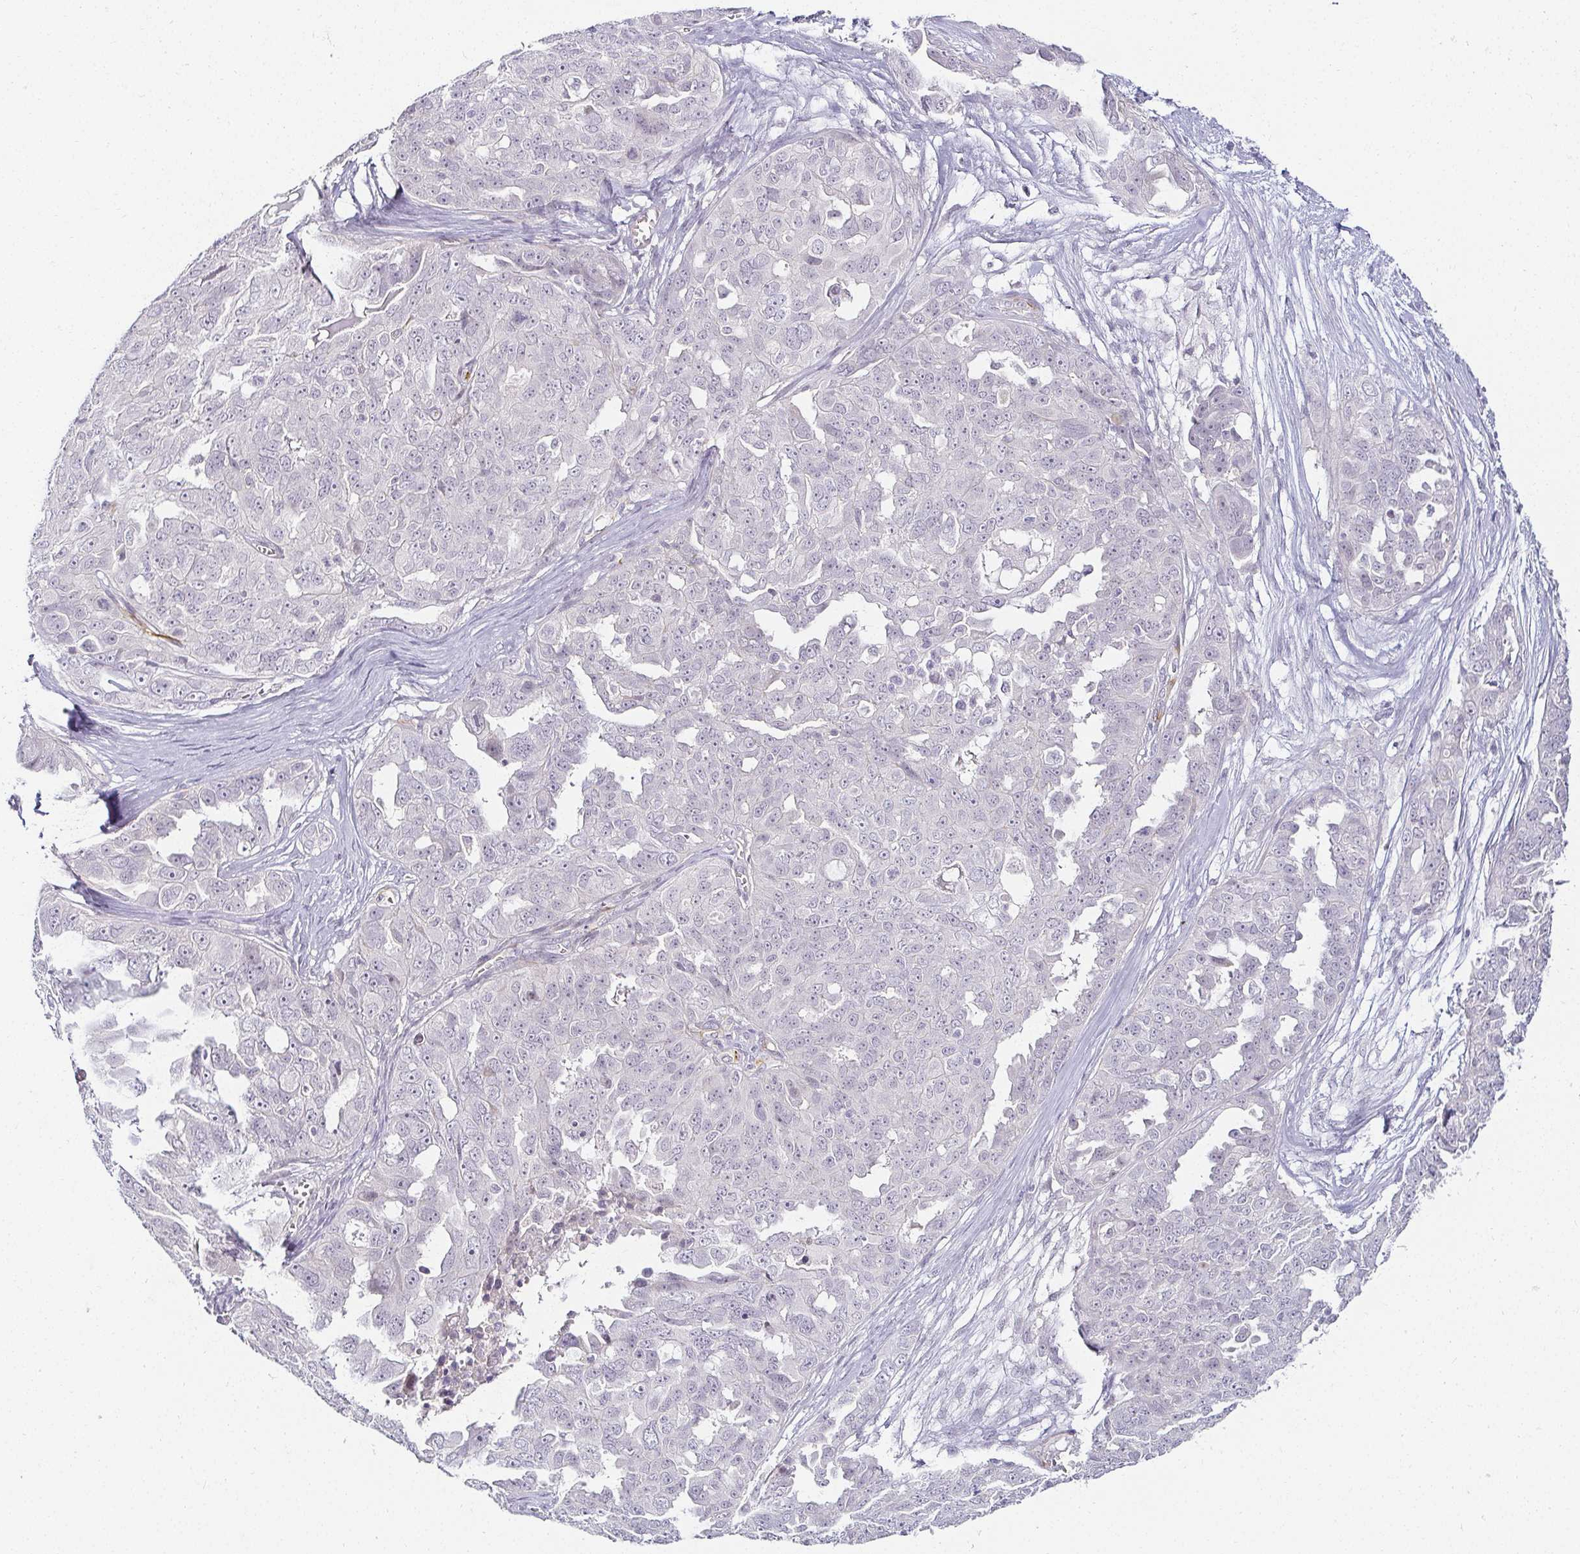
{"staining": {"intensity": "negative", "quantity": "none", "location": "none"}, "tissue": "ovarian cancer", "cell_type": "Tumor cells", "image_type": "cancer", "snomed": [{"axis": "morphology", "description": "Carcinoma, endometroid"}, {"axis": "topography", "description": "Ovary"}], "caption": "Endometroid carcinoma (ovarian) was stained to show a protein in brown. There is no significant positivity in tumor cells.", "gene": "ACAN", "patient": {"sex": "female", "age": 70}}